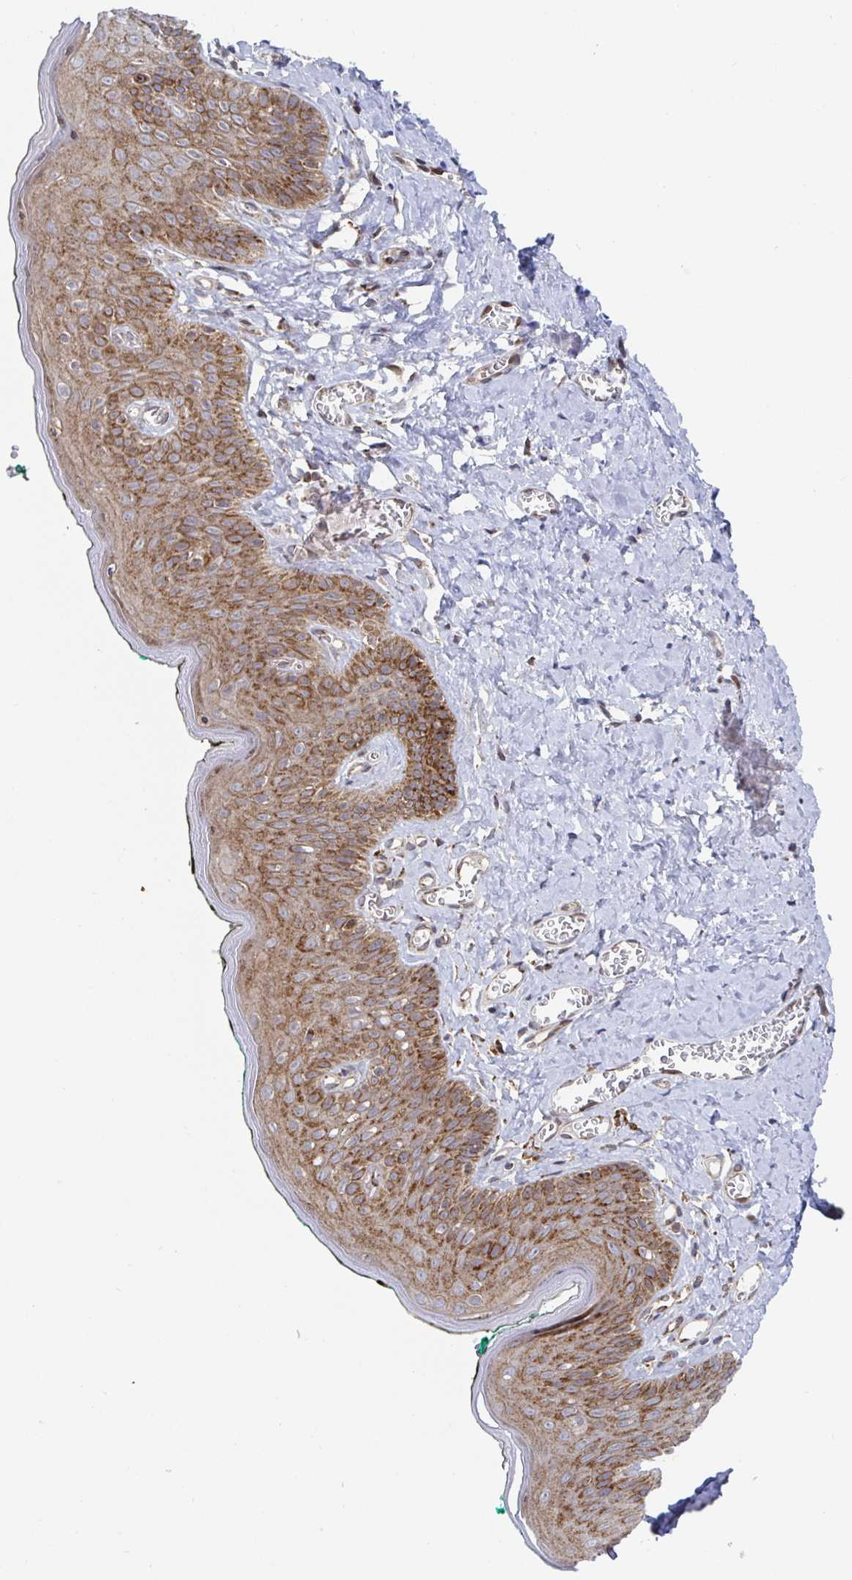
{"staining": {"intensity": "moderate", "quantity": ">75%", "location": "cytoplasmic/membranous"}, "tissue": "skin", "cell_type": "Epidermal cells", "image_type": "normal", "snomed": [{"axis": "morphology", "description": "Normal tissue, NOS"}, {"axis": "topography", "description": "Vulva"}, {"axis": "topography", "description": "Peripheral nerve tissue"}], "caption": "Moderate cytoplasmic/membranous positivity is seen in approximately >75% of epidermal cells in benign skin.", "gene": "STARD8", "patient": {"sex": "female", "age": 66}}